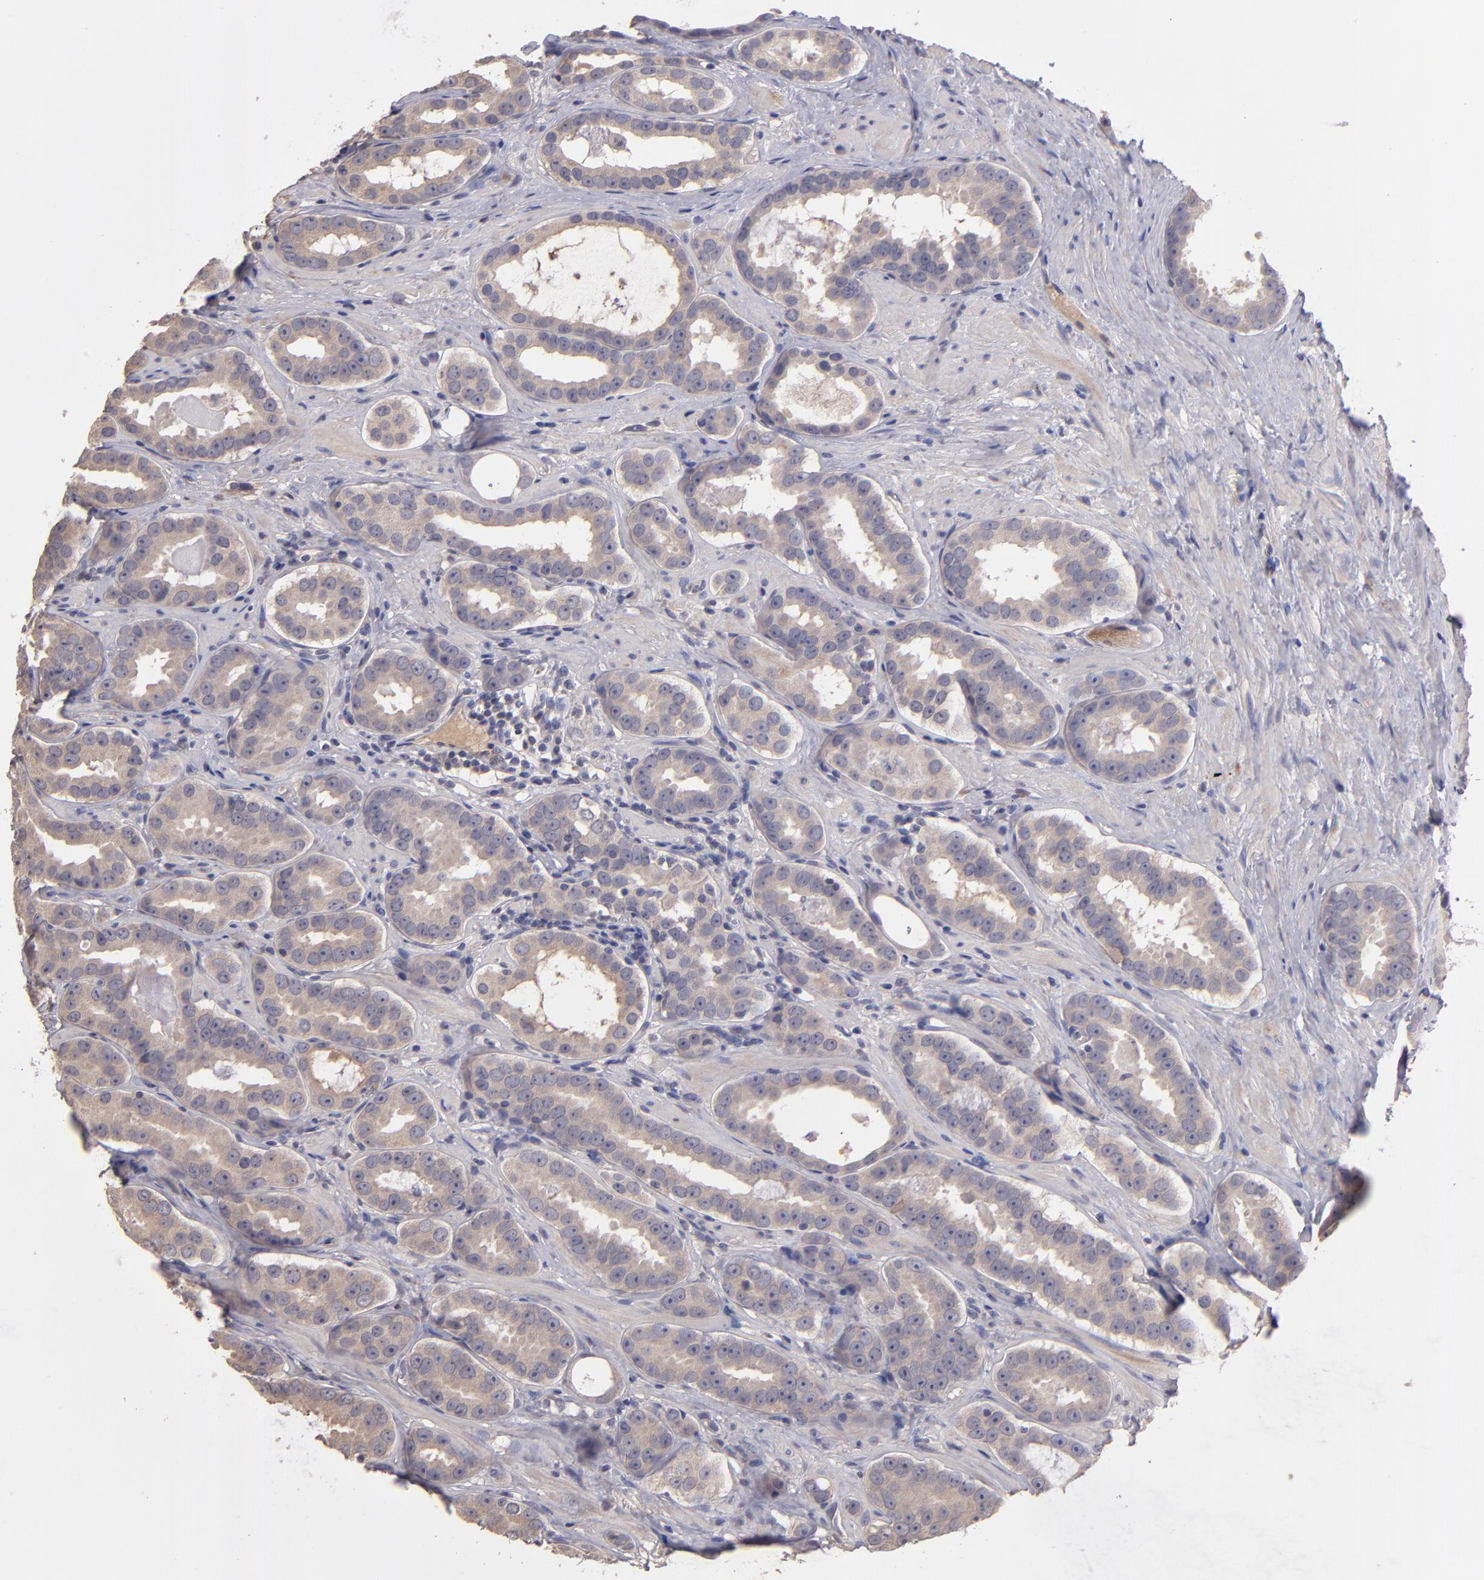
{"staining": {"intensity": "moderate", "quantity": ">75%", "location": "cytoplasmic/membranous"}, "tissue": "prostate cancer", "cell_type": "Tumor cells", "image_type": "cancer", "snomed": [{"axis": "morphology", "description": "Adenocarcinoma, Low grade"}, {"axis": "topography", "description": "Prostate"}], "caption": "About >75% of tumor cells in human prostate adenocarcinoma (low-grade) exhibit moderate cytoplasmic/membranous protein positivity as visualized by brown immunohistochemical staining.", "gene": "GNAZ", "patient": {"sex": "male", "age": 59}}